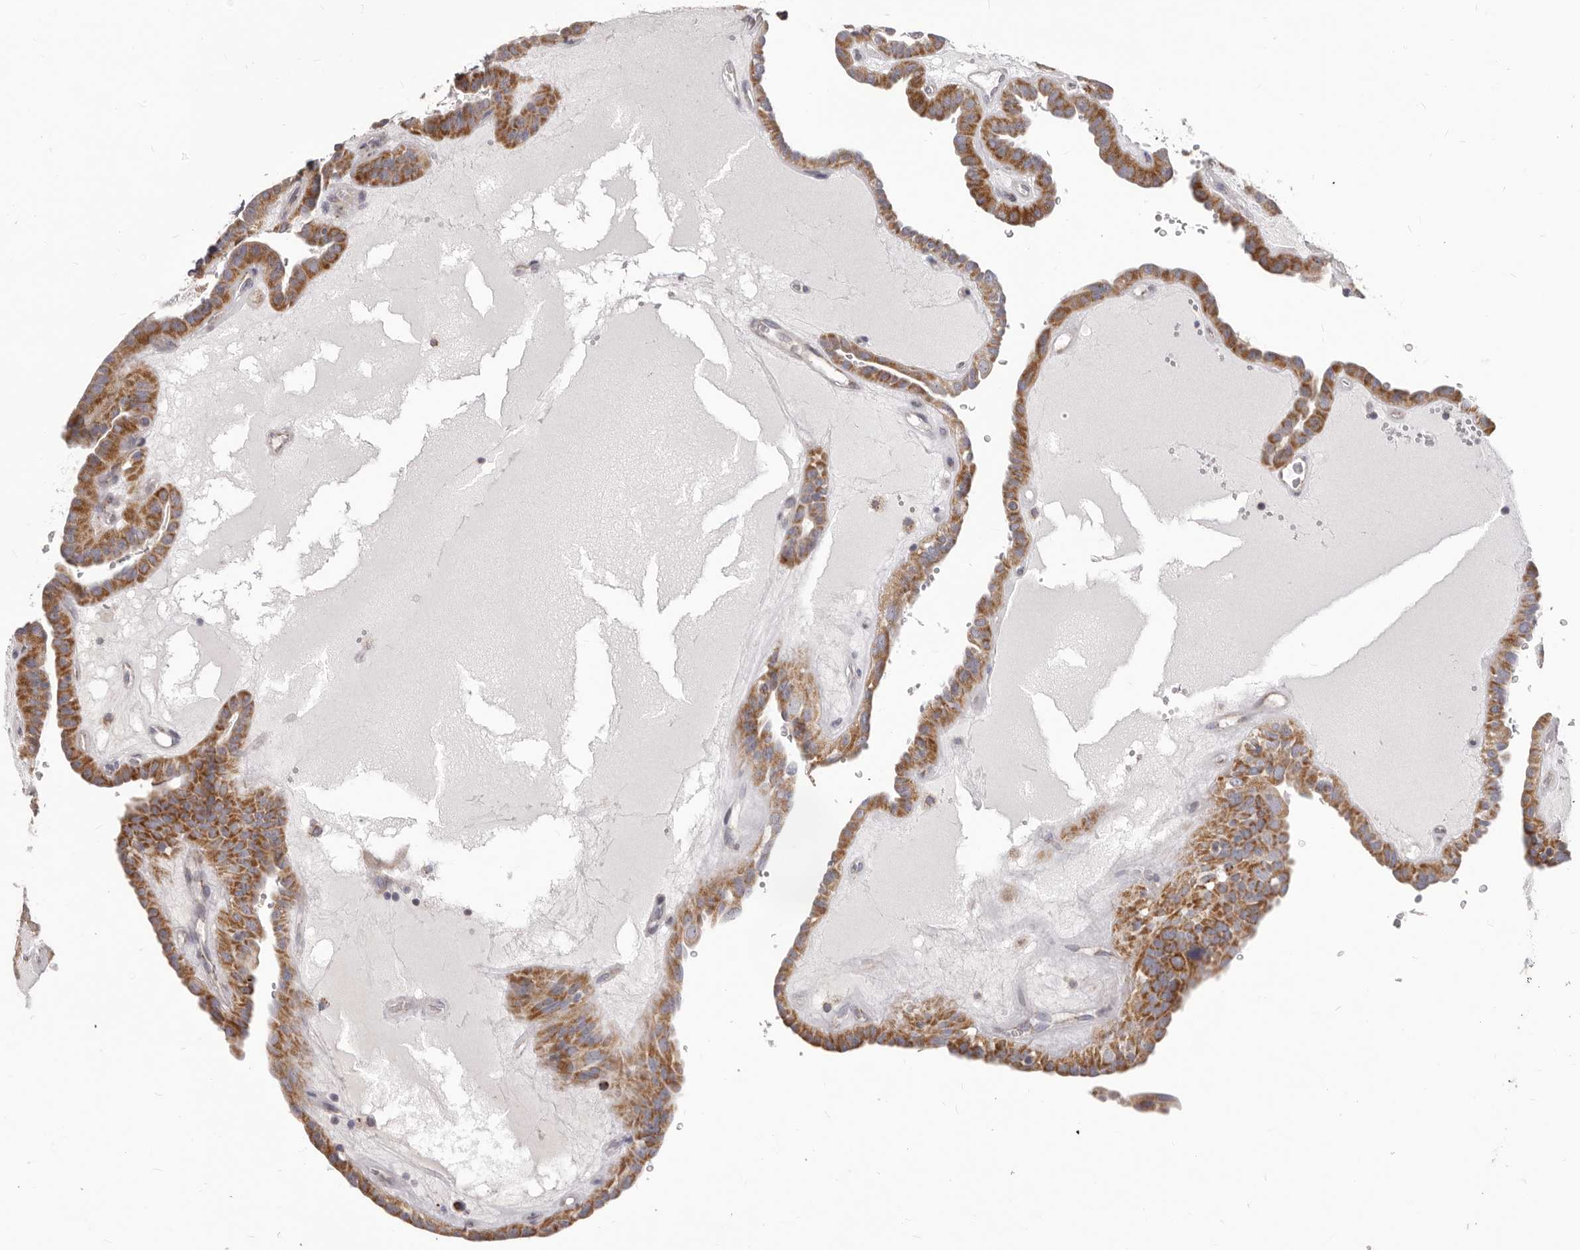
{"staining": {"intensity": "moderate", "quantity": ">75%", "location": "cytoplasmic/membranous"}, "tissue": "thyroid cancer", "cell_type": "Tumor cells", "image_type": "cancer", "snomed": [{"axis": "morphology", "description": "Papillary adenocarcinoma, NOS"}, {"axis": "topography", "description": "Thyroid gland"}], "caption": "Immunohistochemistry histopathology image of thyroid cancer (papillary adenocarcinoma) stained for a protein (brown), which exhibits medium levels of moderate cytoplasmic/membranous expression in about >75% of tumor cells.", "gene": "PRMT2", "patient": {"sex": "male", "age": 77}}